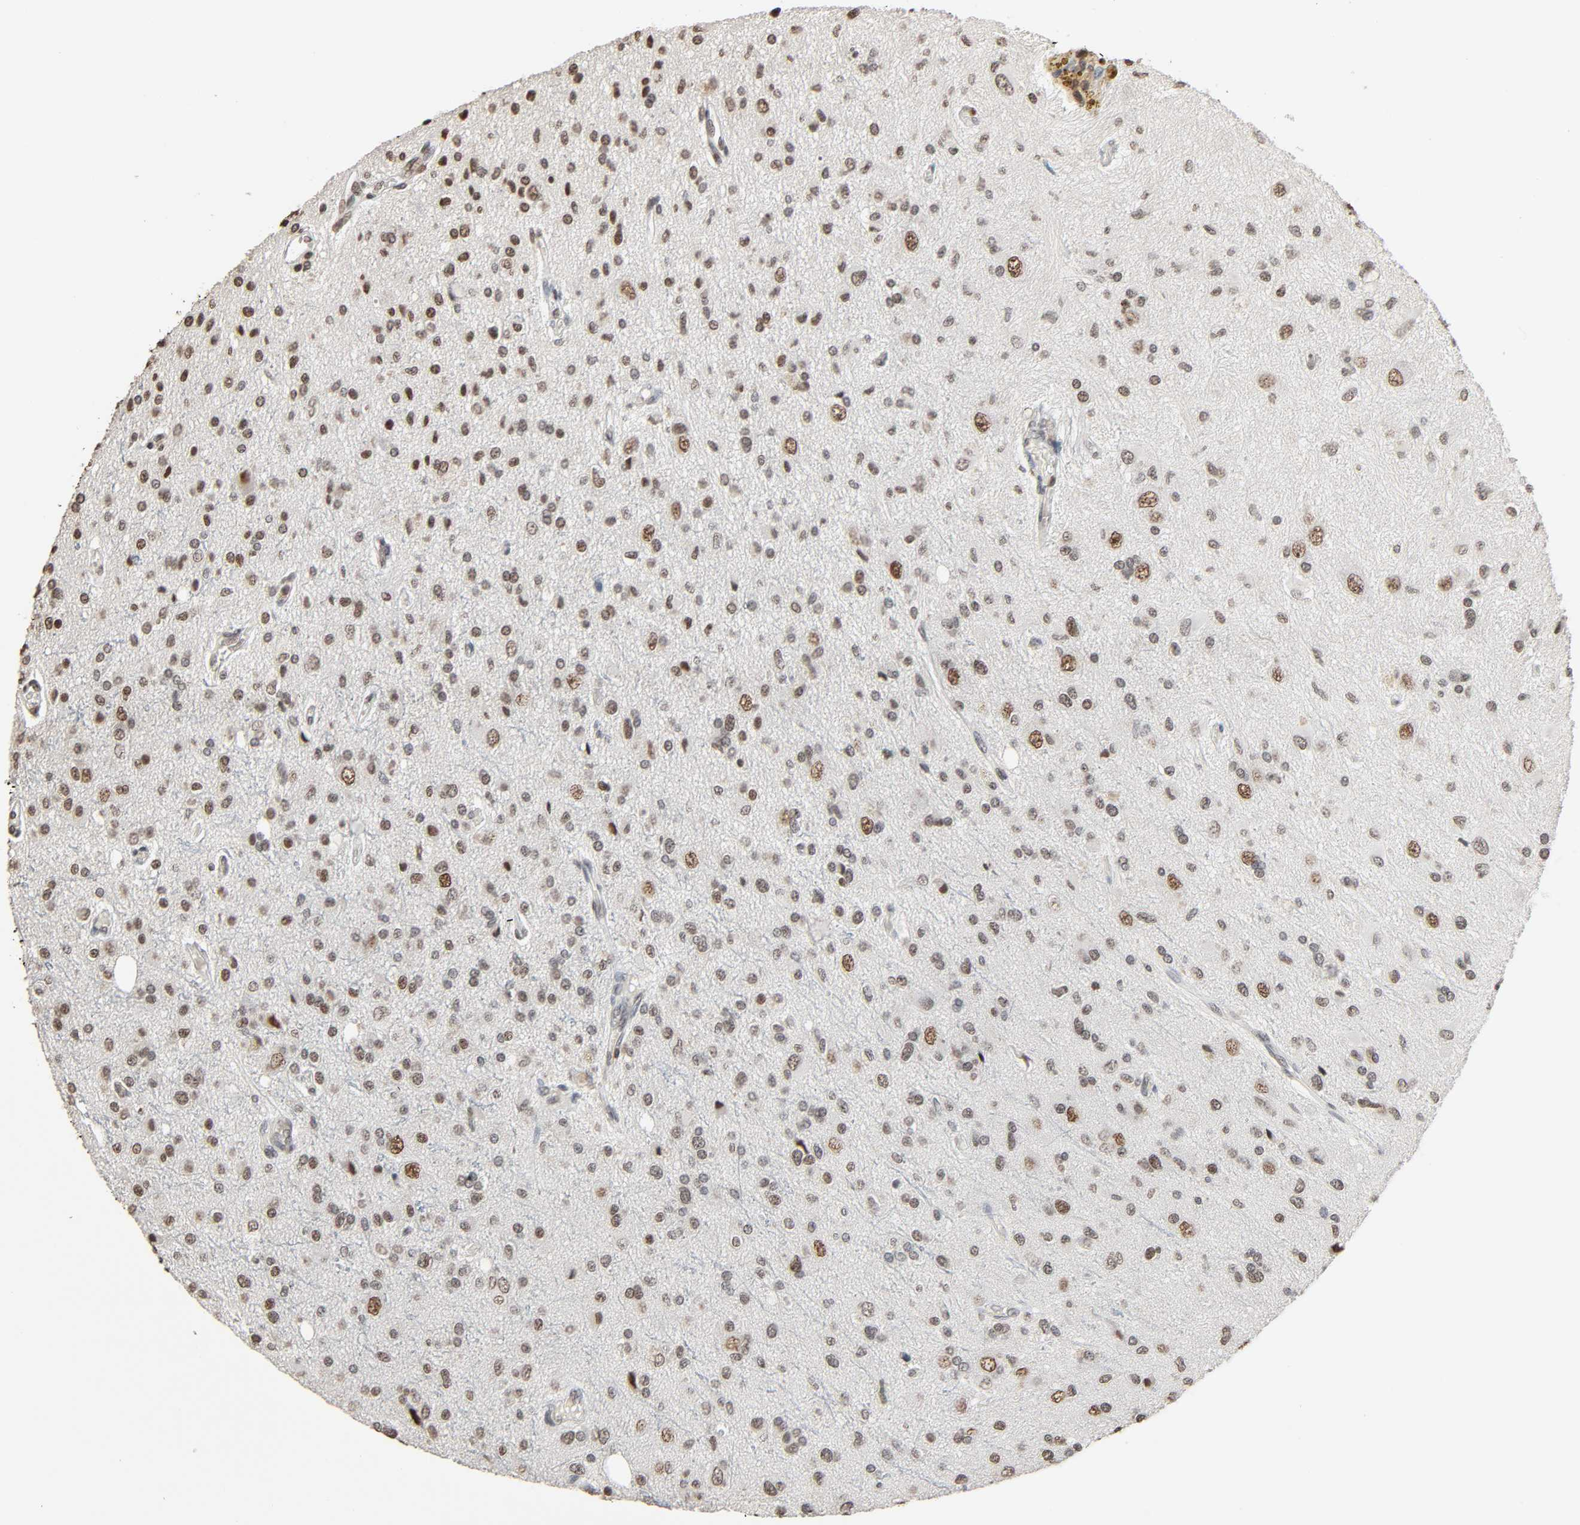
{"staining": {"intensity": "moderate", "quantity": "25%-75%", "location": "nuclear"}, "tissue": "glioma", "cell_type": "Tumor cells", "image_type": "cancer", "snomed": [{"axis": "morphology", "description": "Glioma, malignant, High grade"}, {"axis": "topography", "description": "Brain"}], "caption": "DAB immunohistochemical staining of human glioma displays moderate nuclear protein positivity in approximately 25%-75% of tumor cells. (IHC, brightfield microscopy, high magnification).", "gene": "STK4", "patient": {"sex": "male", "age": 47}}